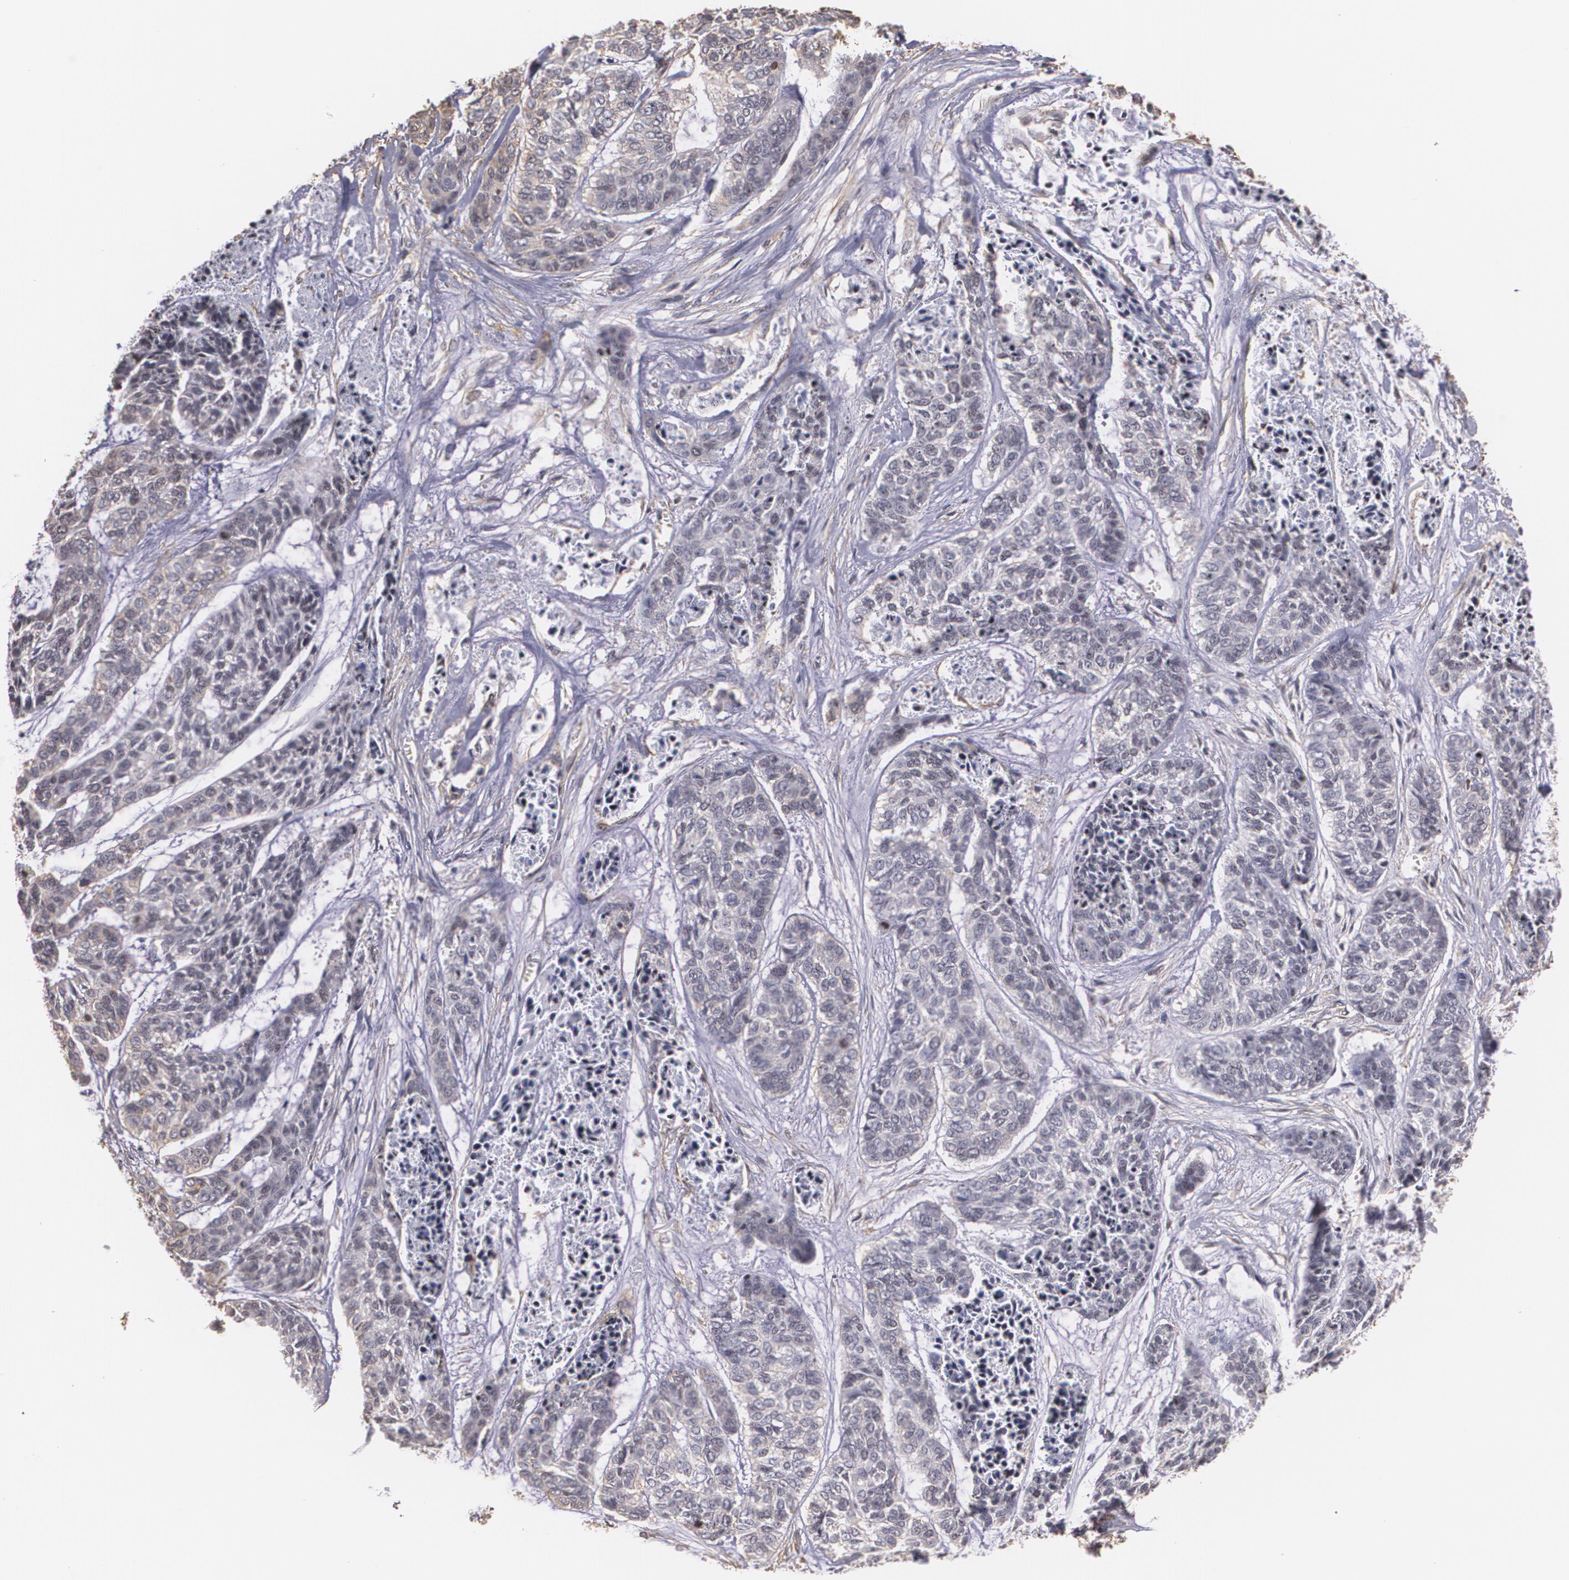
{"staining": {"intensity": "negative", "quantity": "none", "location": "none"}, "tissue": "skin cancer", "cell_type": "Tumor cells", "image_type": "cancer", "snomed": [{"axis": "morphology", "description": "Basal cell carcinoma"}, {"axis": "topography", "description": "Skin"}], "caption": "DAB (3,3'-diaminobenzidine) immunohistochemical staining of human basal cell carcinoma (skin) shows no significant expression in tumor cells. (DAB immunohistochemistry with hematoxylin counter stain).", "gene": "VAMP1", "patient": {"sex": "female", "age": 64}}